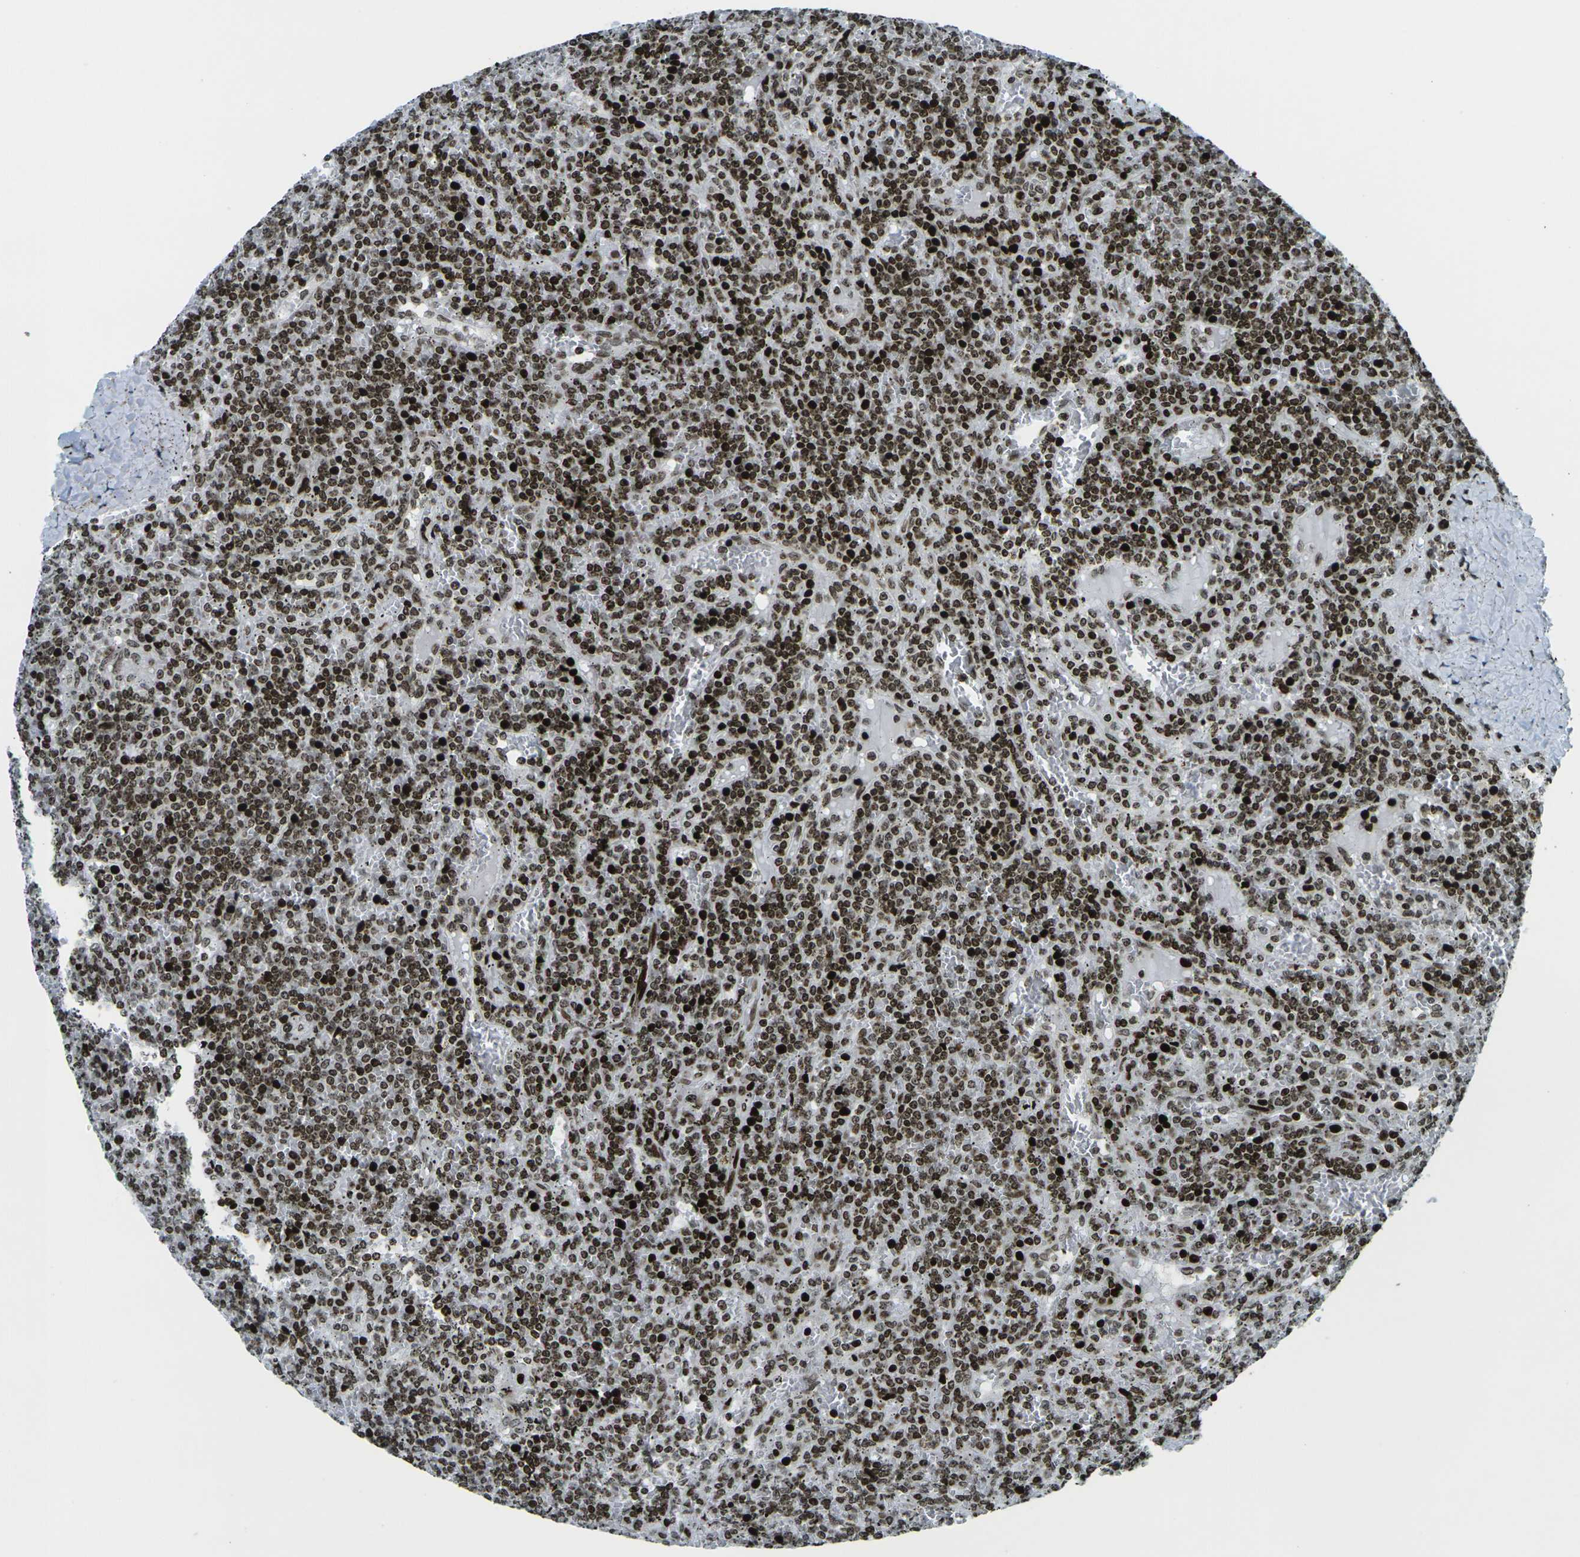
{"staining": {"intensity": "moderate", "quantity": ">75%", "location": "nuclear"}, "tissue": "lymphoma", "cell_type": "Tumor cells", "image_type": "cancer", "snomed": [{"axis": "morphology", "description": "Malignant lymphoma, non-Hodgkin's type, Low grade"}, {"axis": "topography", "description": "Spleen"}], "caption": "This is an image of IHC staining of lymphoma, which shows moderate positivity in the nuclear of tumor cells.", "gene": "H3-3A", "patient": {"sex": "female", "age": 19}}